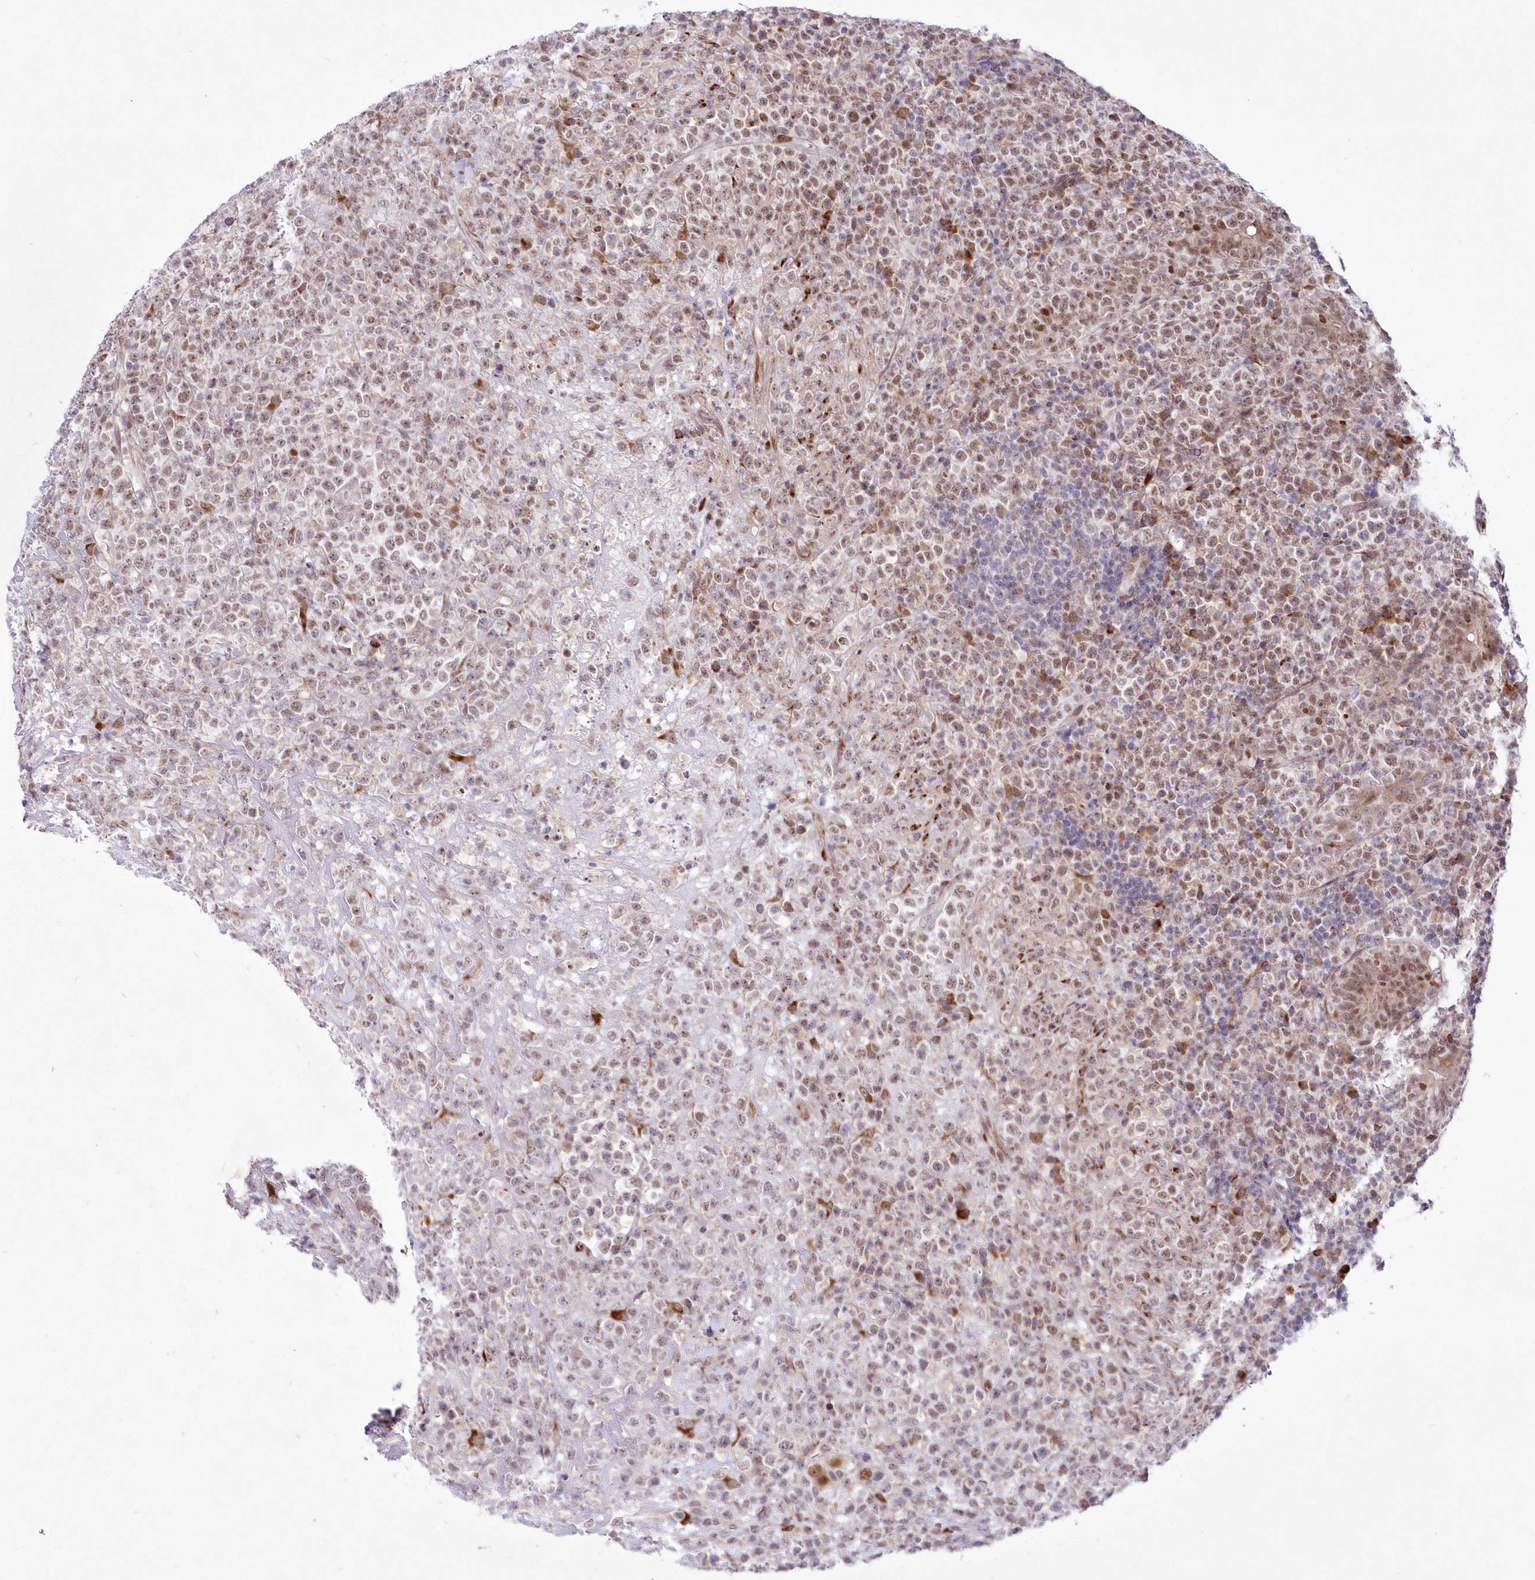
{"staining": {"intensity": "moderate", "quantity": "25%-75%", "location": "nuclear"}, "tissue": "lymphoma", "cell_type": "Tumor cells", "image_type": "cancer", "snomed": [{"axis": "morphology", "description": "Malignant lymphoma, non-Hodgkin's type, High grade"}, {"axis": "topography", "description": "Colon"}], "caption": "A micrograph of malignant lymphoma, non-Hodgkin's type (high-grade) stained for a protein displays moderate nuclear brown staining in tumor cells.", "gene": "LDB1", "patient": {"sex": "female", "age": 53}}